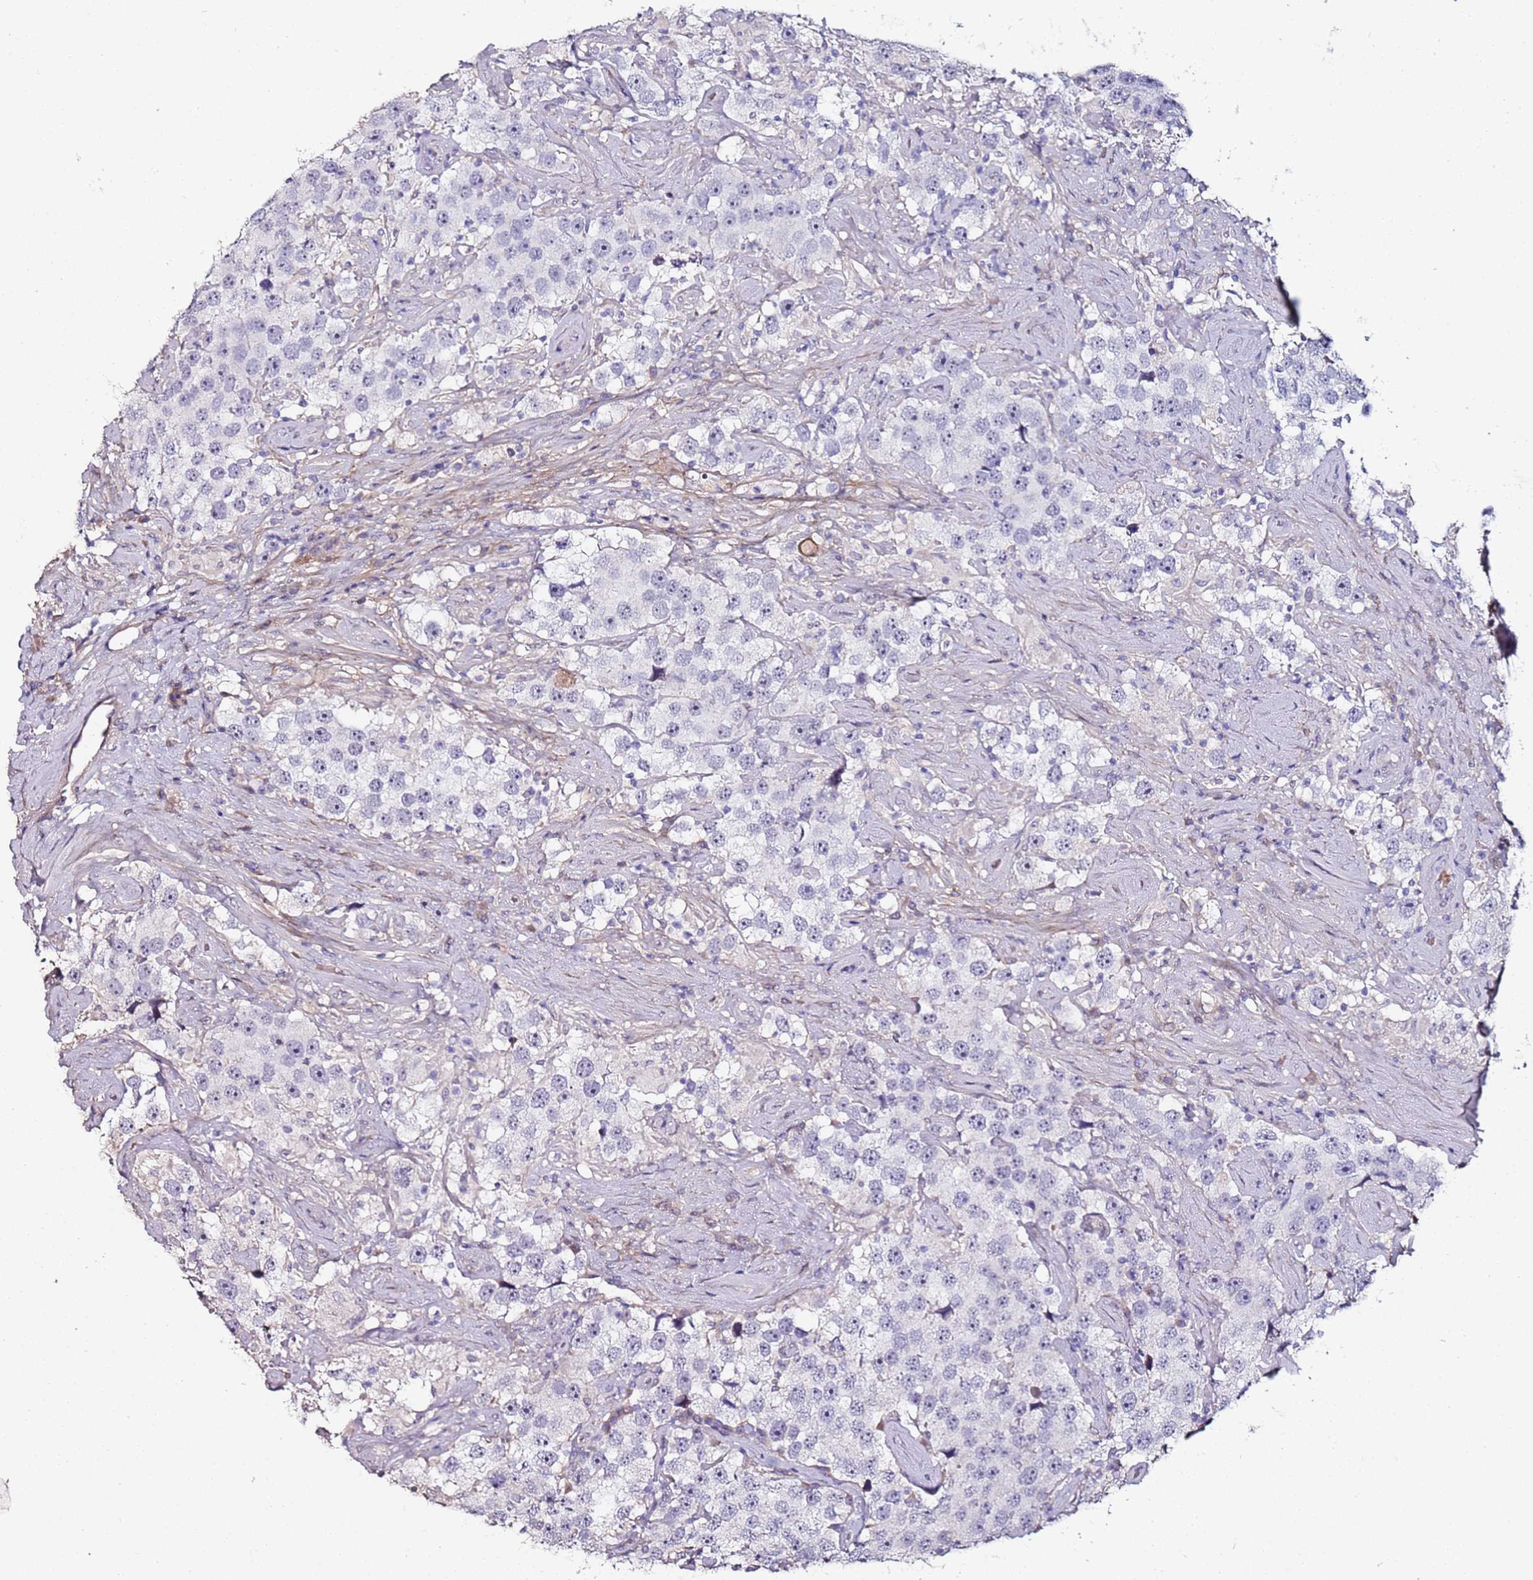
{"staining": {"intensity": "negative", "quantity": "none", "location": "none"}, "tissue": "testis cancer", "cell_type": "Tumor cells", "image_type": "cancer", "snomed": [{"axis": "morphology", "description": "Seminoma, NOS"}, {"axis": "topography", "description": "Testis"}], "caption": "Image shows no significant protein positivity in tumor cells of testis seminoma. Nuclei are stained in blue.", "gene": "C3orf80", "patient": {"sex": "male", "age": 49}}